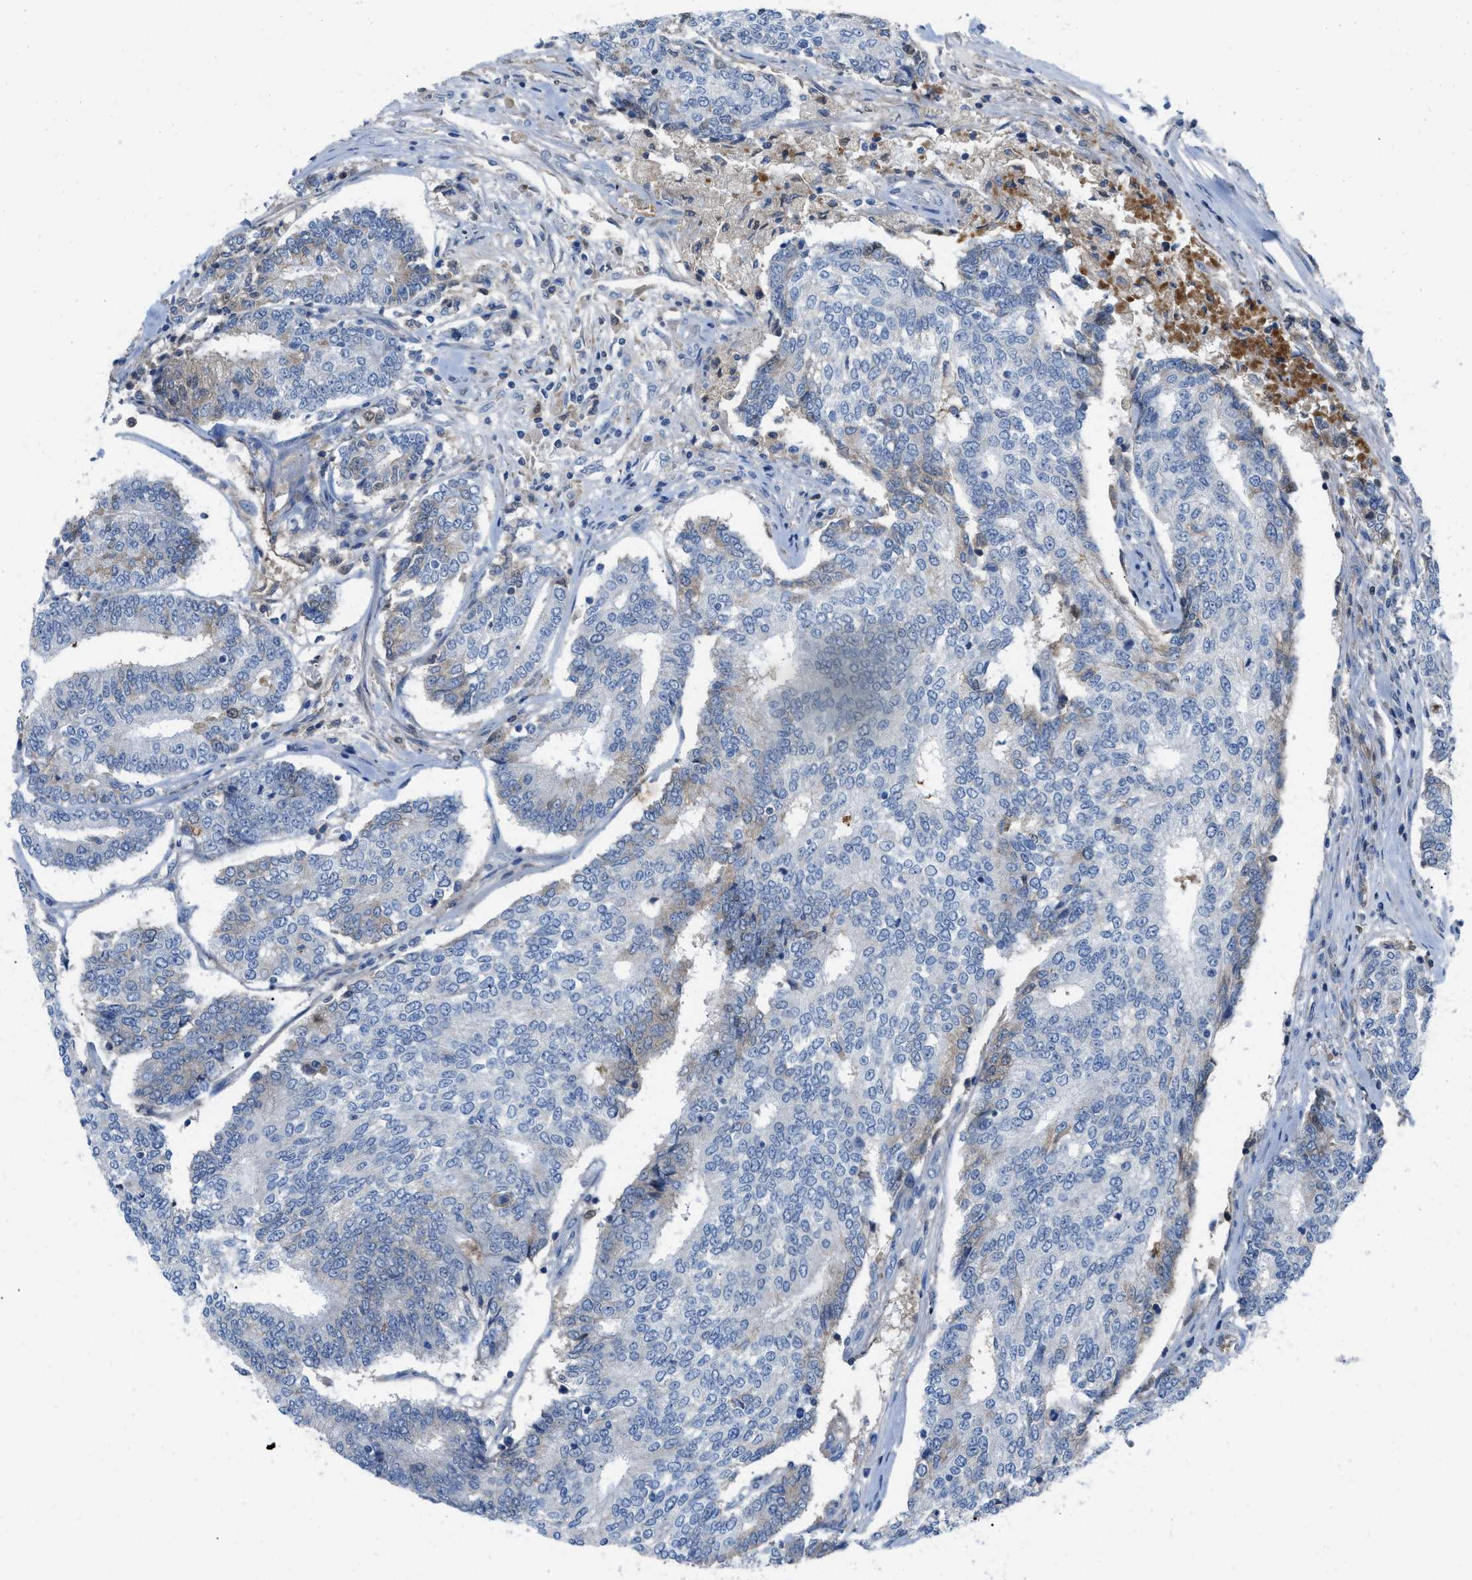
{"staining": {"intensity": "weak", "quantity": "<25%", "location": "cytoplasmic/membranous"}, "tissue": "prostate cancer", "cell_type": "Tumor cells", "image_type": "cancer", "snomed": [{"axis": "morphology", "description": "Normal tissue, NOS"}, {"axis": "morphology", "description": "Adenocarcinoma, High grade"}, {"axis": "topography", "description": "Prostate"}, {"axis": "topography", "description": "Seminal veicle"}], "caption": "Tumor cells show no significant protein staining in adenocarcinoma (high-grade) (prostate).", "gene": "HPX", "patient": {"sex": "male", "age": 55}}